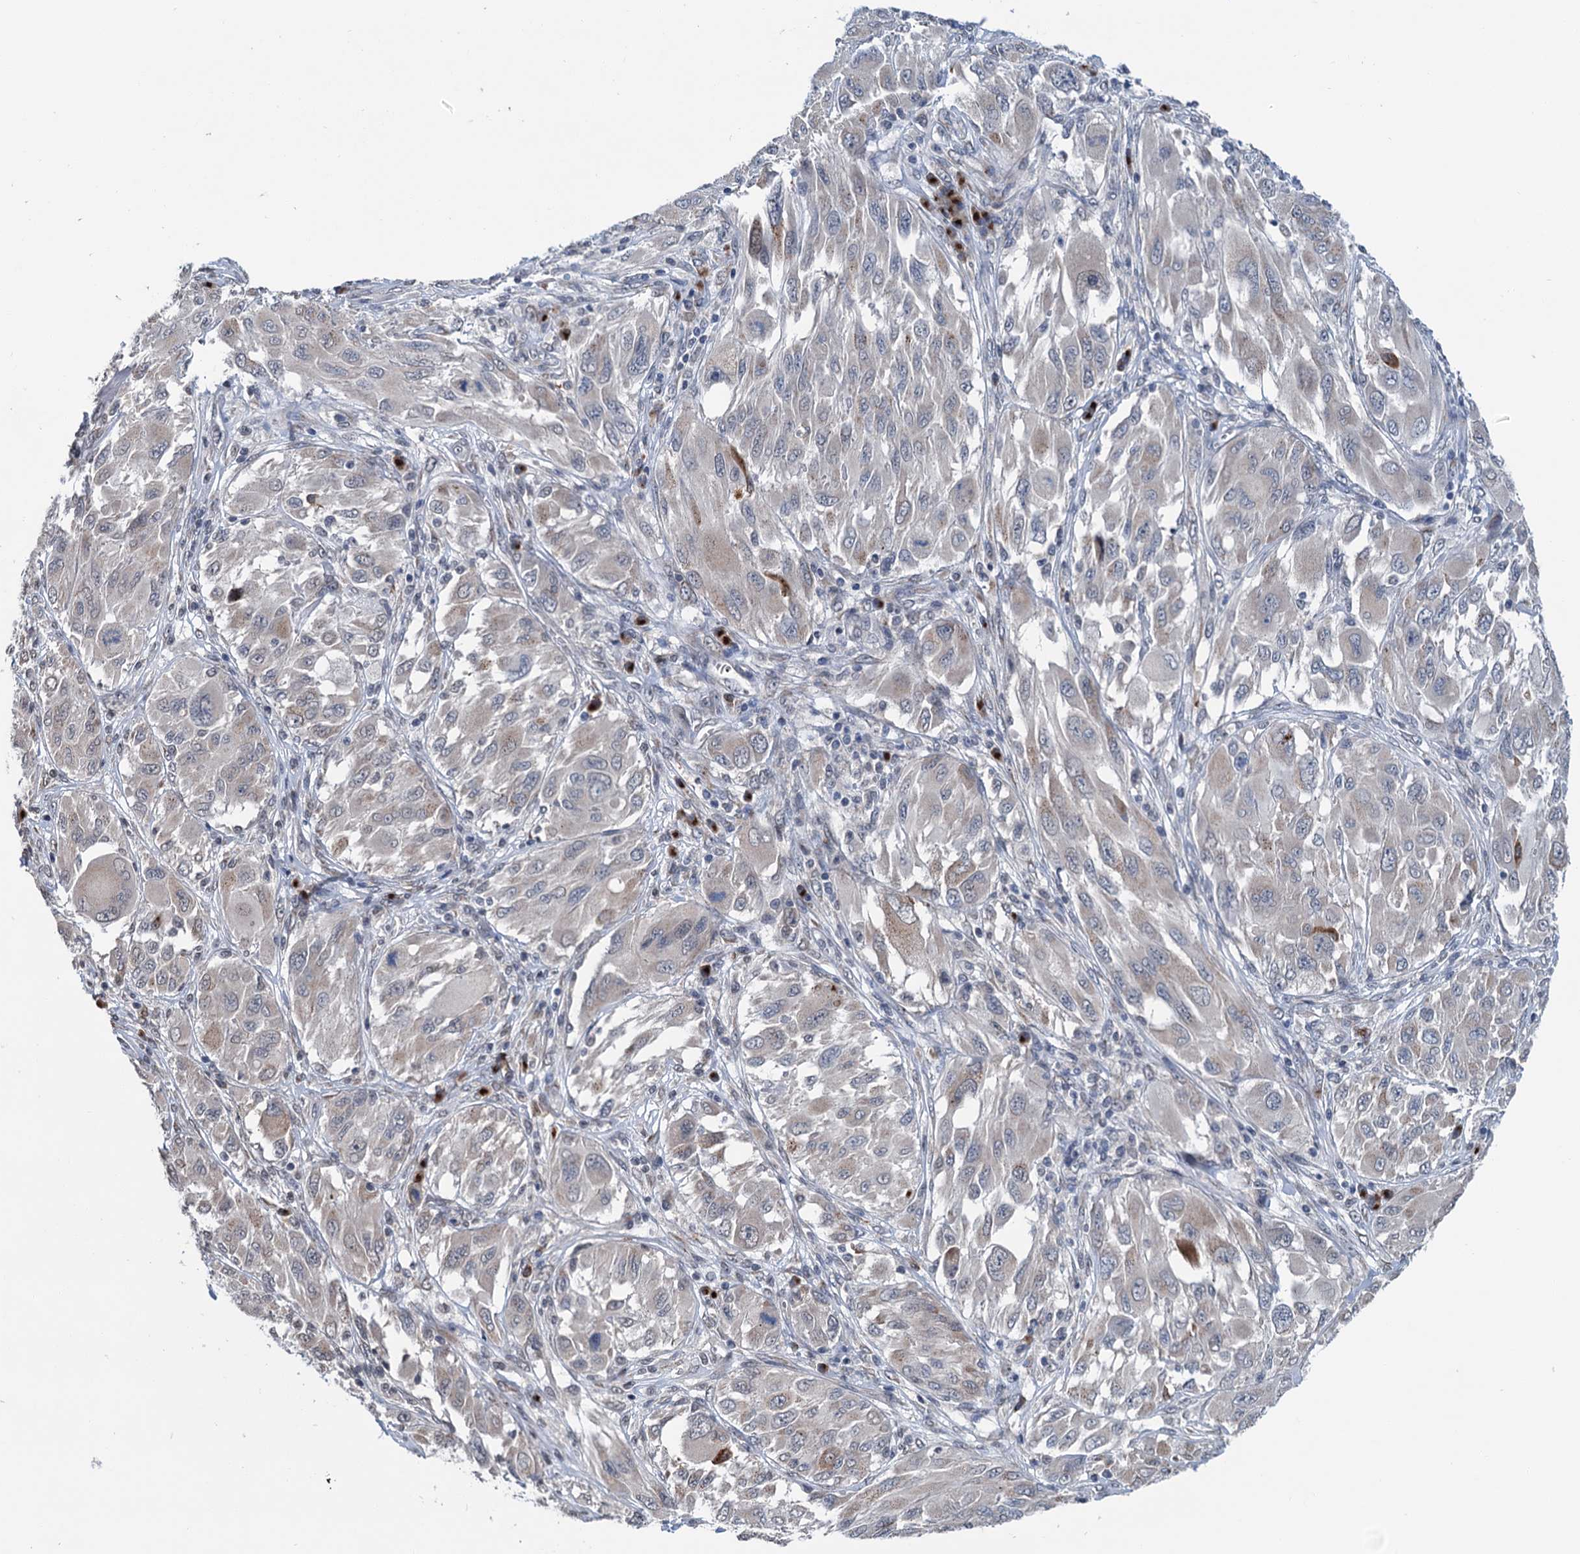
{"staining": {"intensity": "weak", "quantity": "<25%", "location": "cytoplasmic/membranous"}, "tissue": "melanoma", "cell_type": "Tumor cells", "image_type": "cancer", "snomed": [{"axis": "morphology", "description": "Malignant melanoma, NOS"}, {"axis": "topography", "description": "Skin"}], "caption": "Tumor cells are negative for protein expression in human melanoma.", "gene": "SHLD1", "patient": {"sex": "female", "age": 91}}